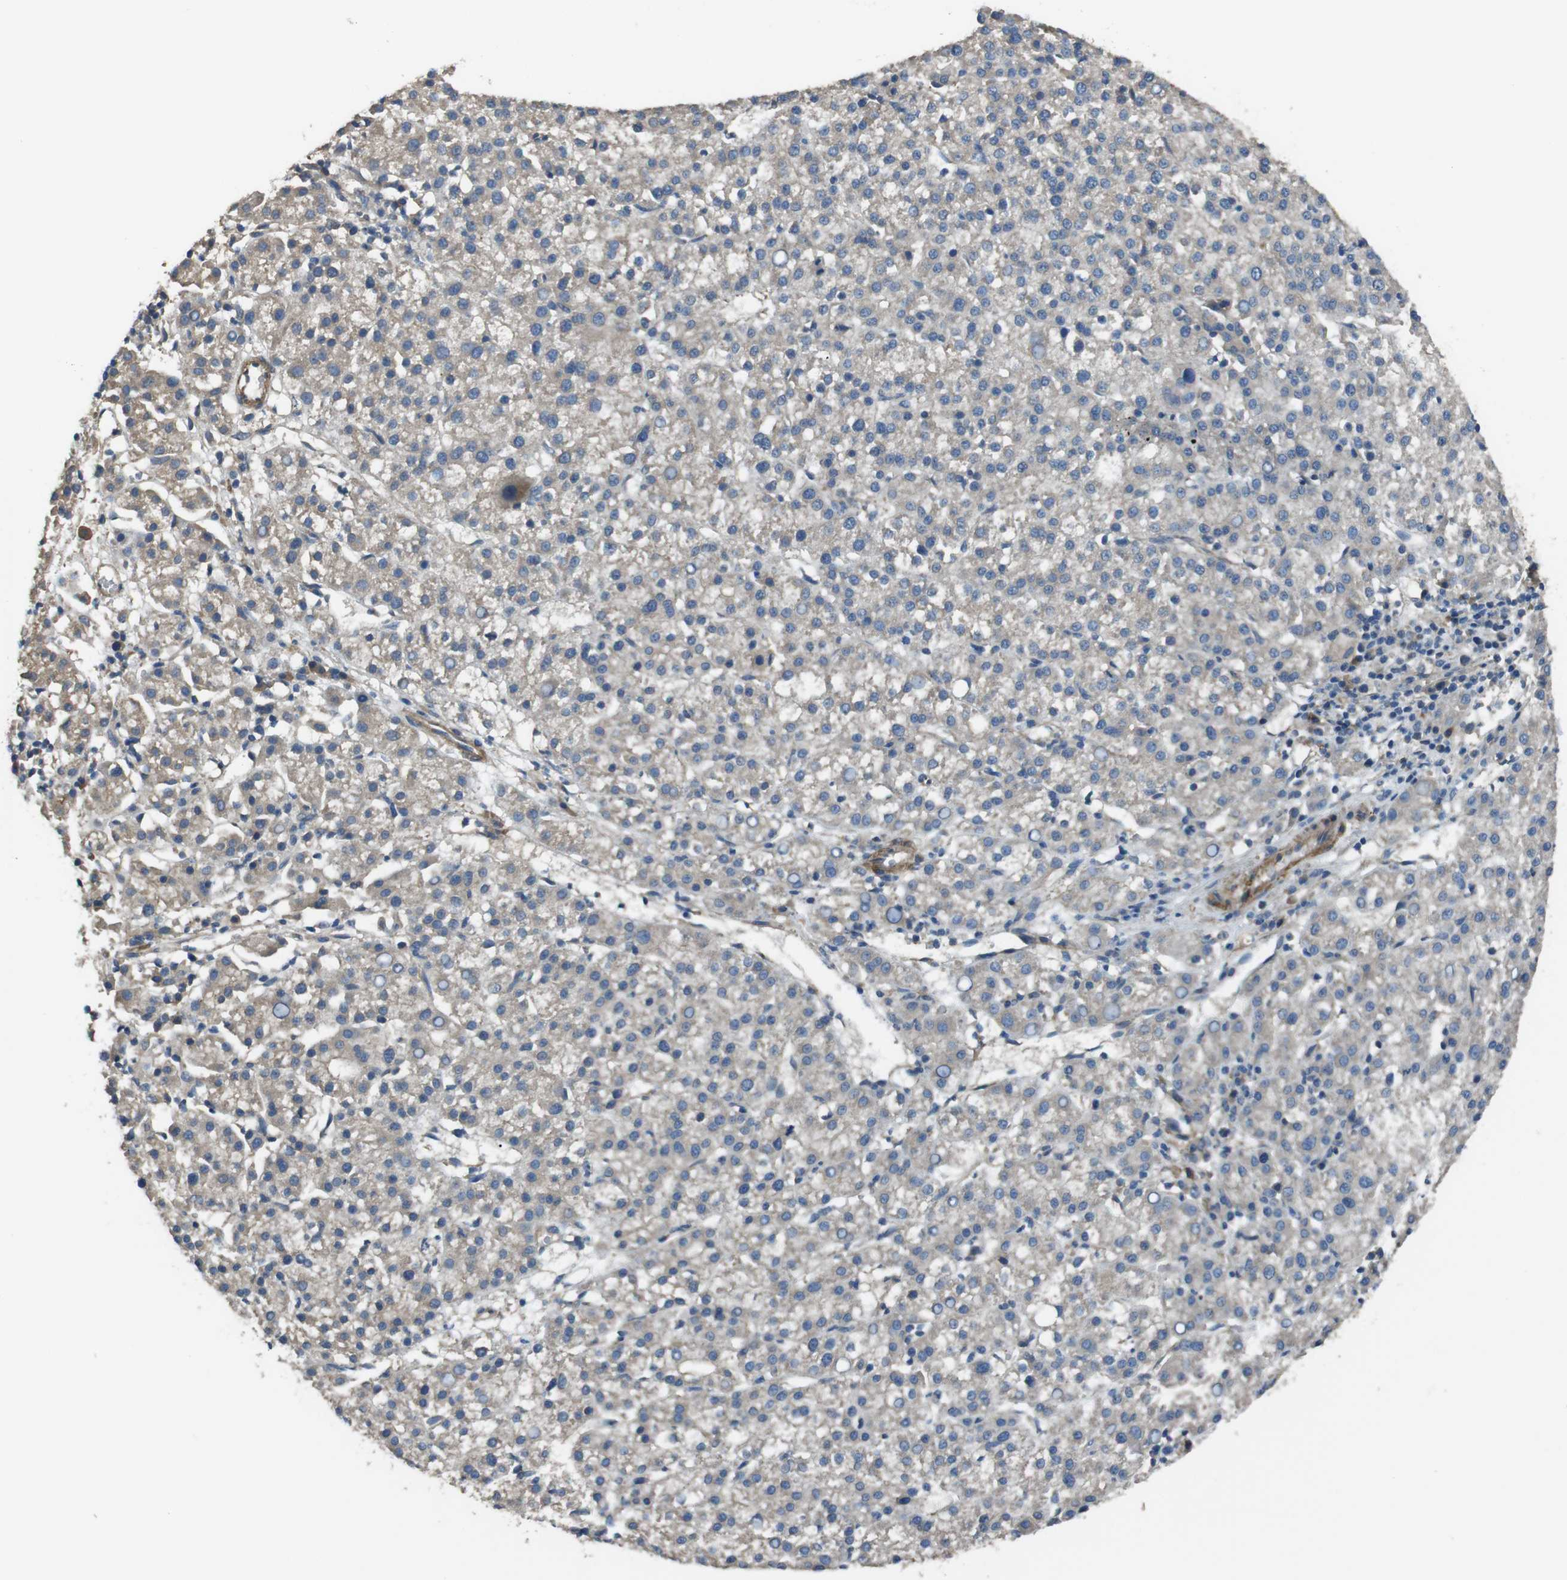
{"staining": {"intensity": "weak", "quantity": "<25%", "location": "cytoplasmic/membranous"}, "tissue": "liver cancer", "cell_type": "Tumor cells", "image_type": "cancer", "snomed": [{"axis": "morphology", "description": "Carcinoma, Hepatocellular, NOS"}, {"axis": "topography", "description": "Liver"}], "caption": "Protein analysis of liver hepatocellular carcinoma exhibits no significant staining in tumor cells.", "gene": "FUT2", "patient": {"sex": "female", "age": 58}}